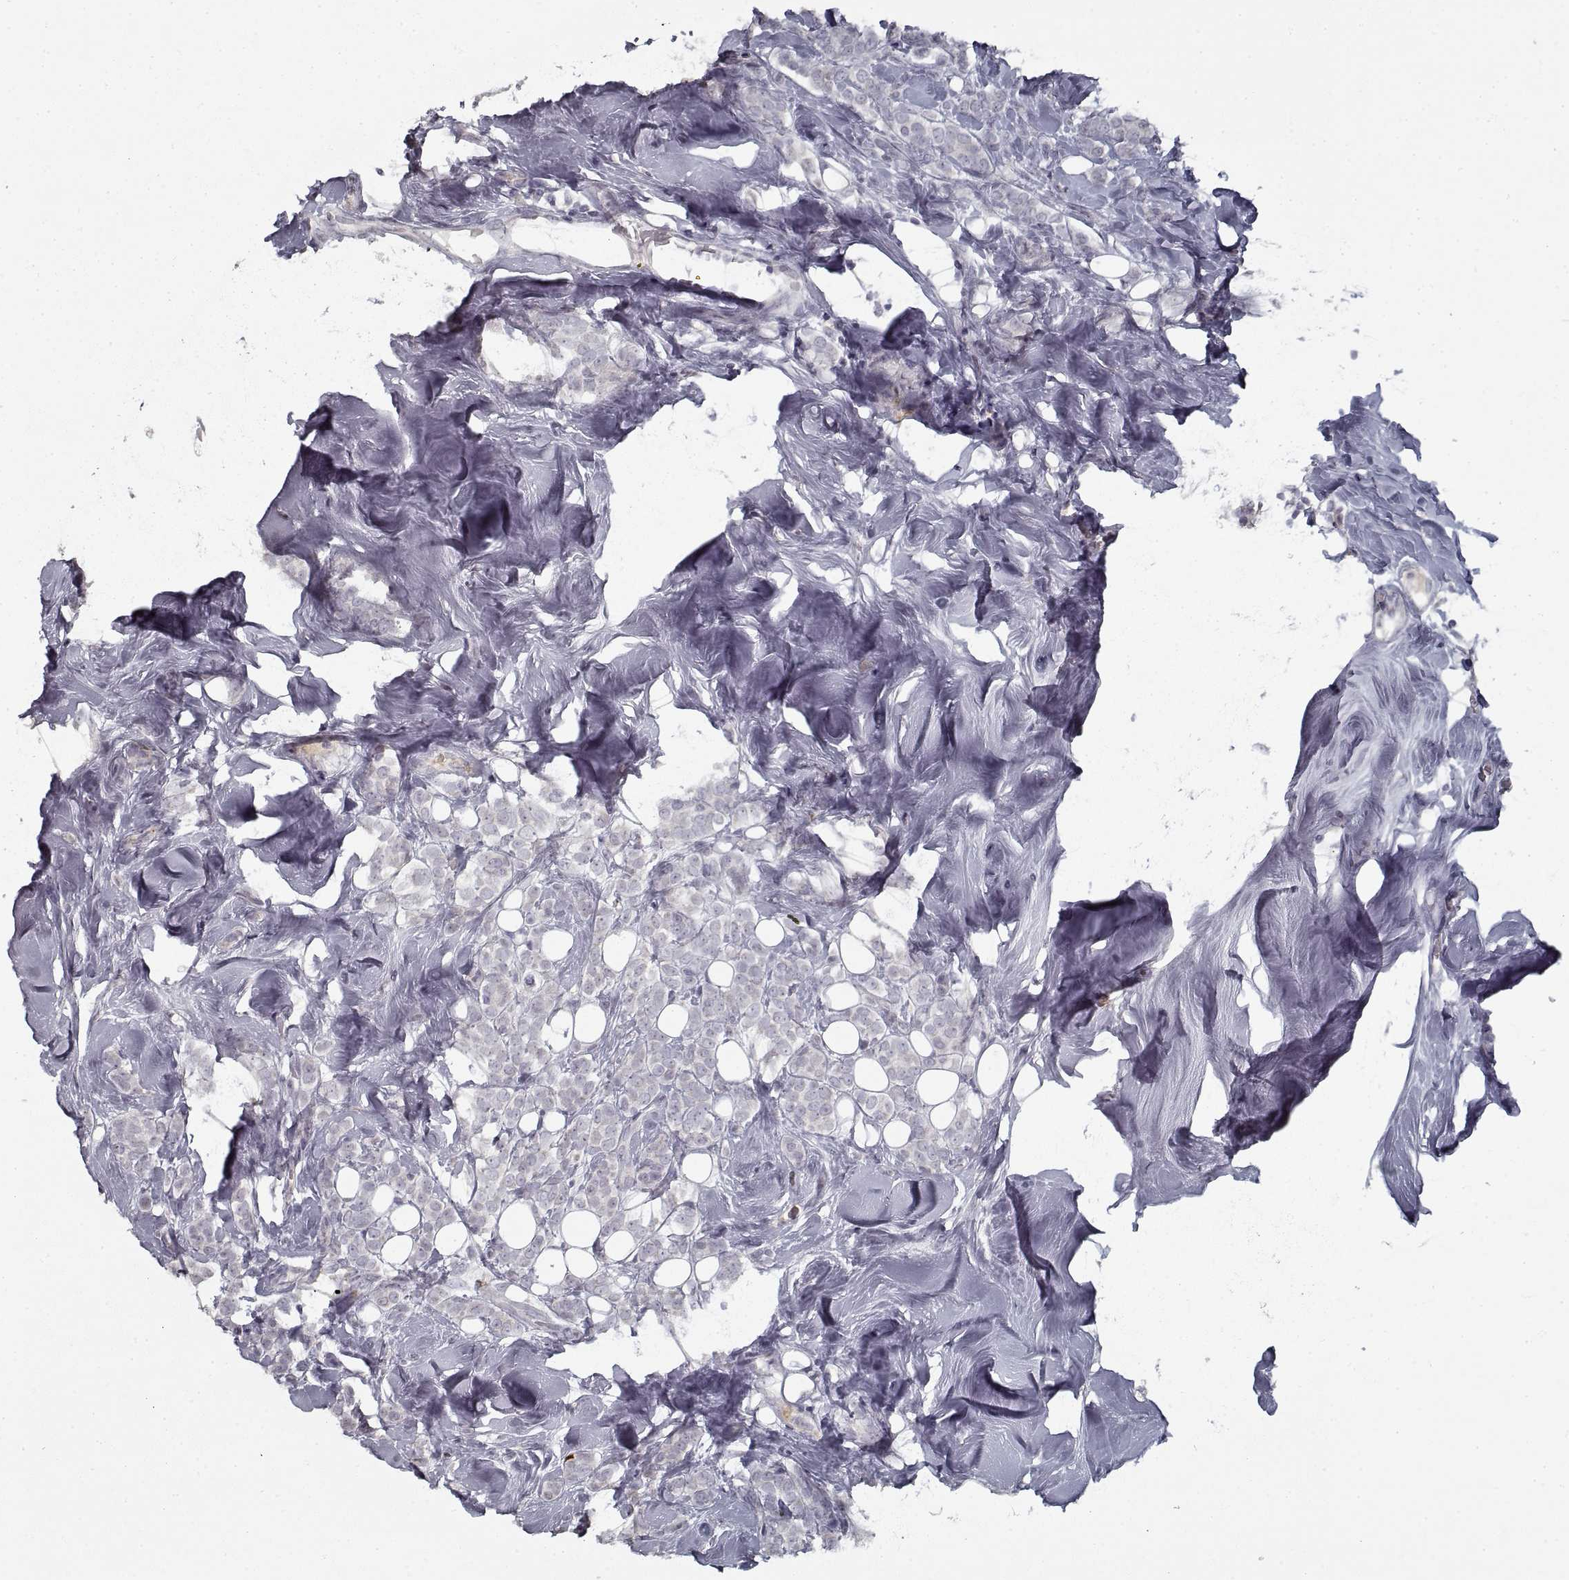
{"staining": {"intensity": "negative", "quantity": "none", "location": "none"}, "tissue": "breast cancer", "cell_type": "Tumor cells", "image_type": "cancer", "snomed": [{"axis": "morphology", "description": "Lobular carcinoma"}, {"axis": "topography", "description": "Breast"}], "caption": "An image of lobular carcinoma (breast) stained for a protein displays no brown staining in tumor cells.", "gene": "GAD2", "patient": {"sex": "female", "age": 49}}